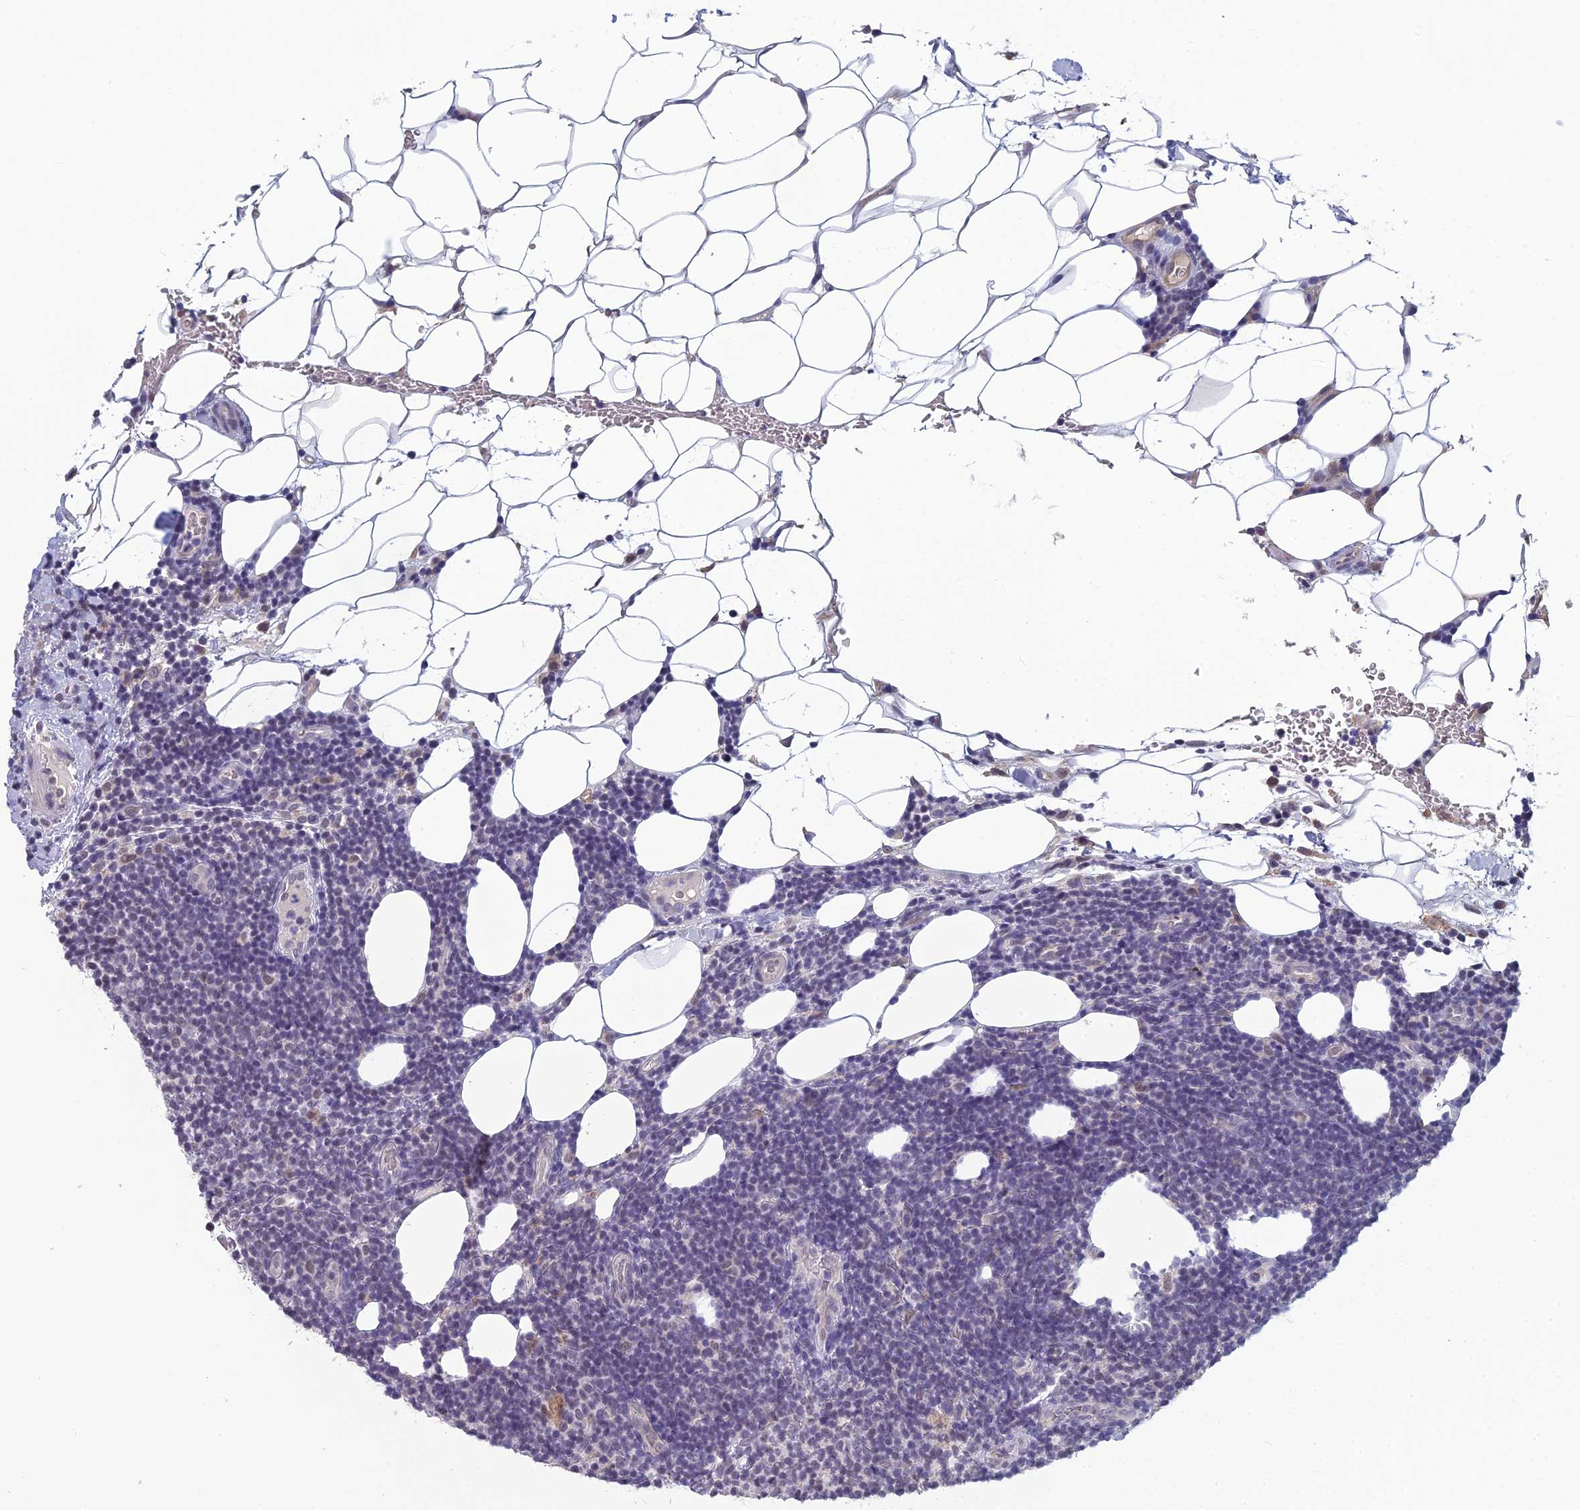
{"staining": {"intensity": "negative", "quantity": "none", "location": "none"}, "tissue": "lymphoma", "cell_type": "Tumor cells", "image_type": "cancer", "snomed": [{"axis": "morphology", "description": "Malignant lymphoma, non-Hodgkin's type, Low grade"}, {"axis": "topography", "description": "Lymph node"}], "caption": "A photomicrograph of lymphoma stained for a protein reveals no brown staining in tumor cells.", "gene": "MT-CO3", "patient": {"sex": "male", "age": 66}}